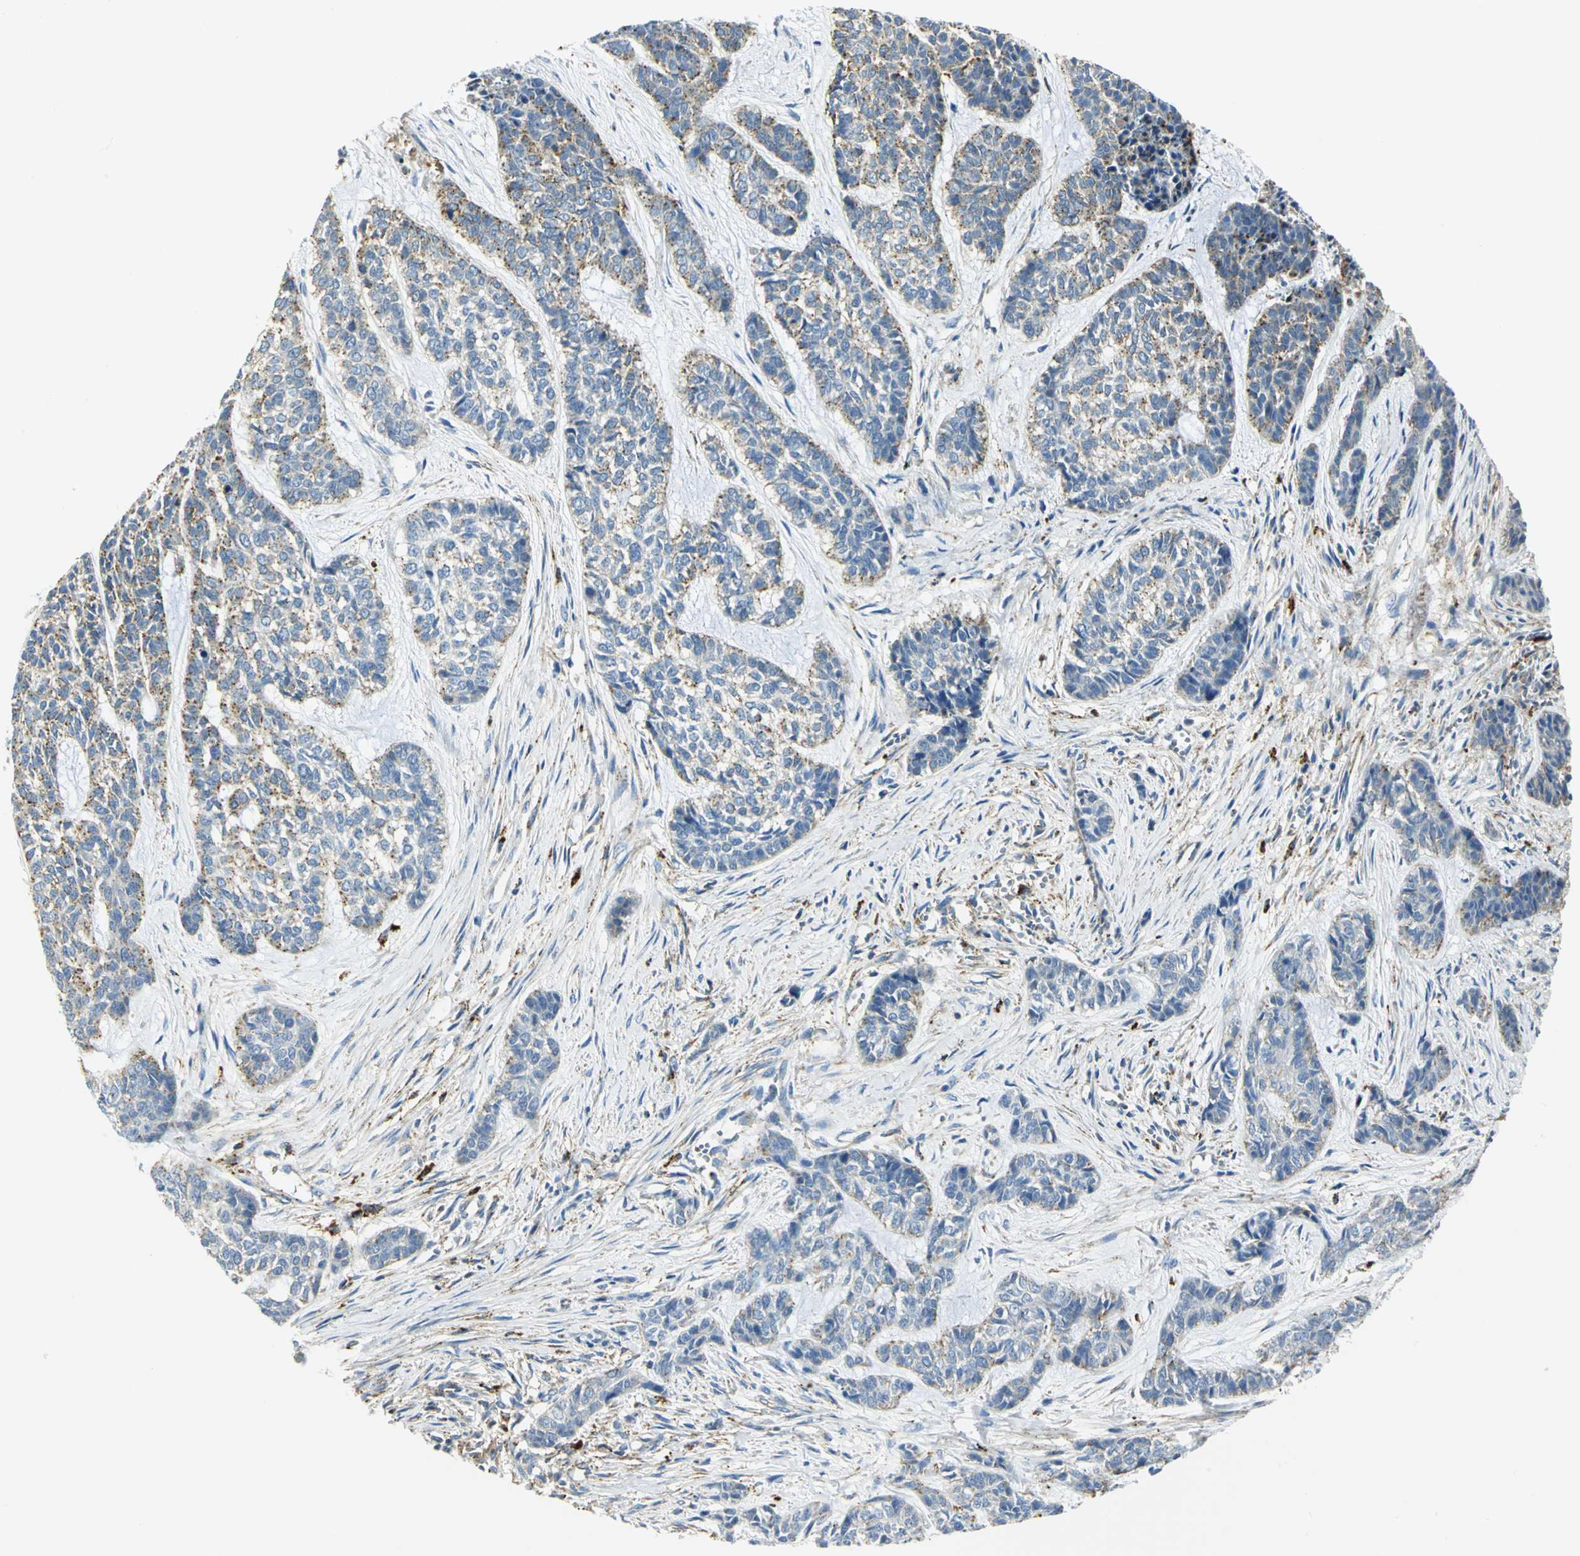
{"staining": {"intensity": "weak", "quantity": "25%-75%", "location": "cytoplasmic/membranous"}, "tissue": "skin cancer", "cell_type": "Tumor cells", "image_type": "cancer", "snomed": [{"axis": "morphology", "description": "Basal cell carcinoma"}, {"axis": "topography", "description": "Skin"}], "caption": "Basal cell carcinoma (skin) was stained to show a protein in brown. There is low levels of weak cytoplasmic/membranous staining in about 25%-75% of tumor cells. (Brightfield microscopy of DAB IHC at high magnification).", "gene": "ARSA", "patient": {"sex": "female", "age": 64}}